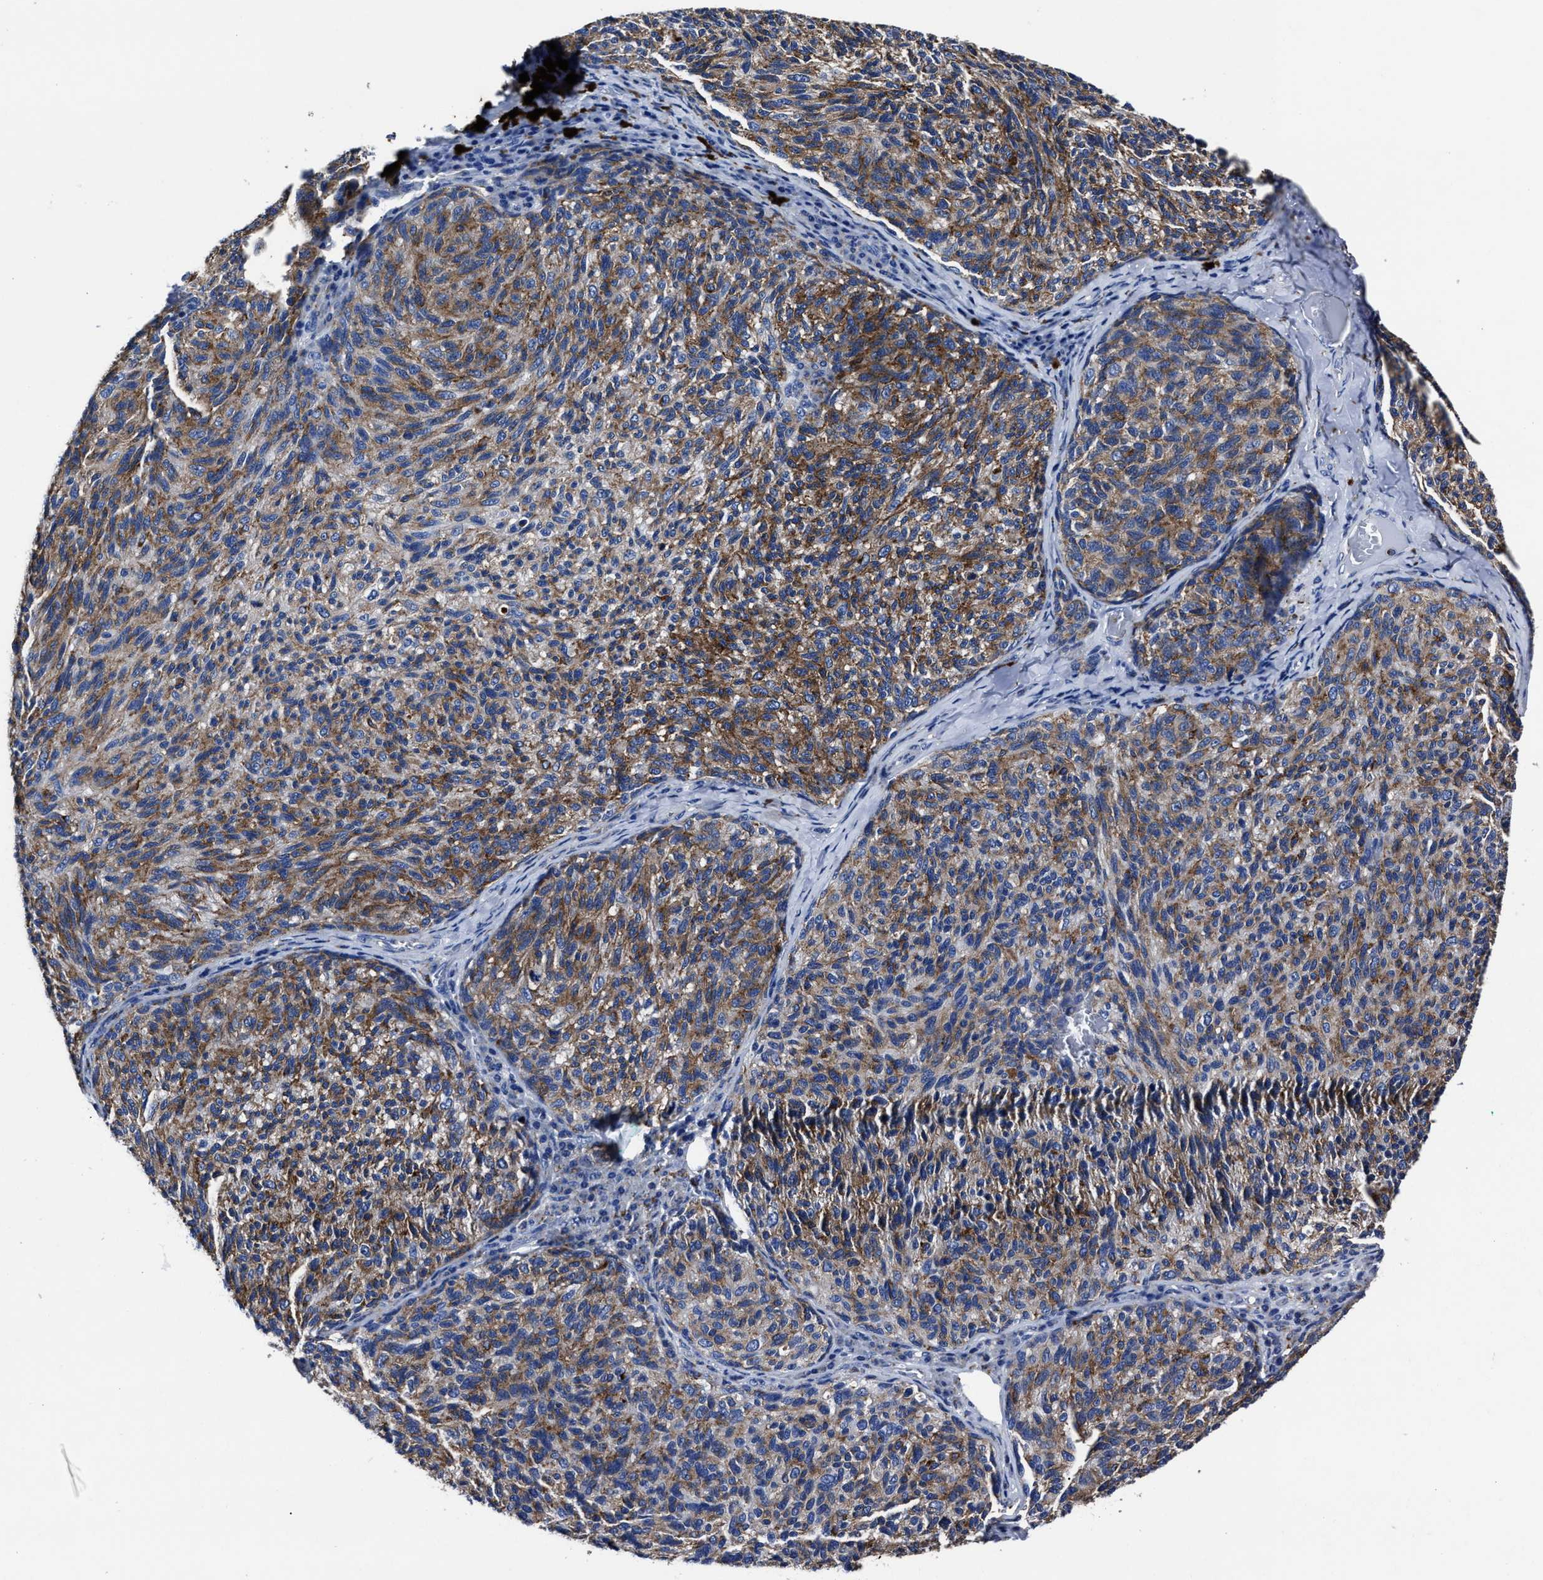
{"staining": {"intensity": "moderate", "quantity": ">75%", "location": "cytoplasmic/membranous"}, "tissue": "melanoma", "cell_type": "Tumor cells", "image_type": "cancer", "snomed": [{"axis": "morphology", "description": "Malignant melanoma, NOS"}, {"axis": "topography", "description": "Skin"}], "caption": "Immunohistochemical staining of melanoma demonstrates medium levels of moderate cytoplasmic/membranous expression in about >75% of tumor cells.", "gene": "LAMTOR4", "patient": {"sex": "female", "age": 73}}